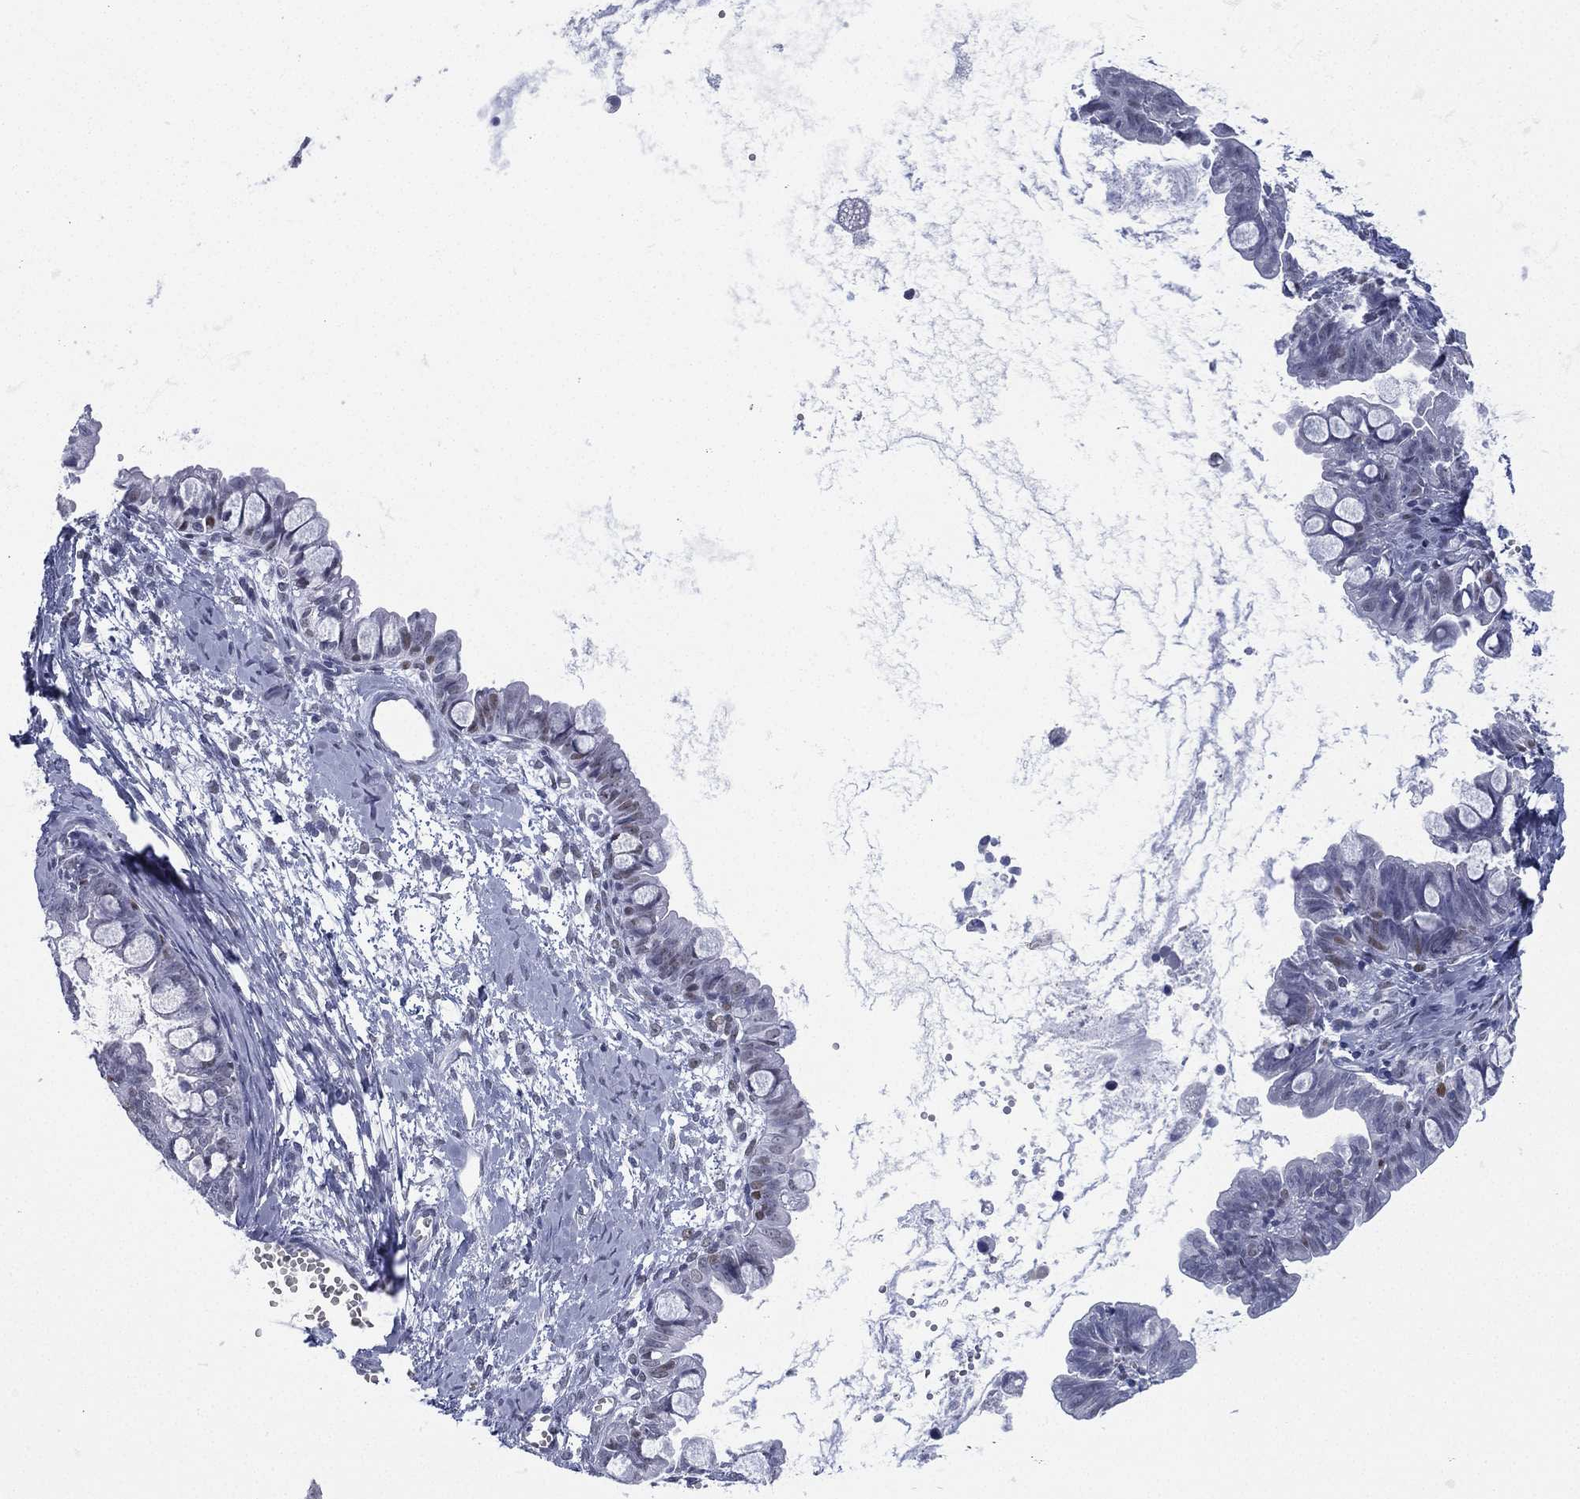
{"staining": {"intensity": "negative", "quantity": "none", "location": "none"}, "tissue": "ovarian cancer", "cell_type": "Tumor cells", "image_type": "cancer", "snomed": [{"axis": "morphology", "description": "Cystadenocarcinoma, mucinous, NOS"}, {"axis": "topography", "description": "Ovary"}], "caption": "Immunohistochemical staining of ovarian mucinous cystadenocarcinoma reveals no significant expression in tumor cells.", "gene": "ZNF711", "patient": {"sex": "female", "age": 63}}